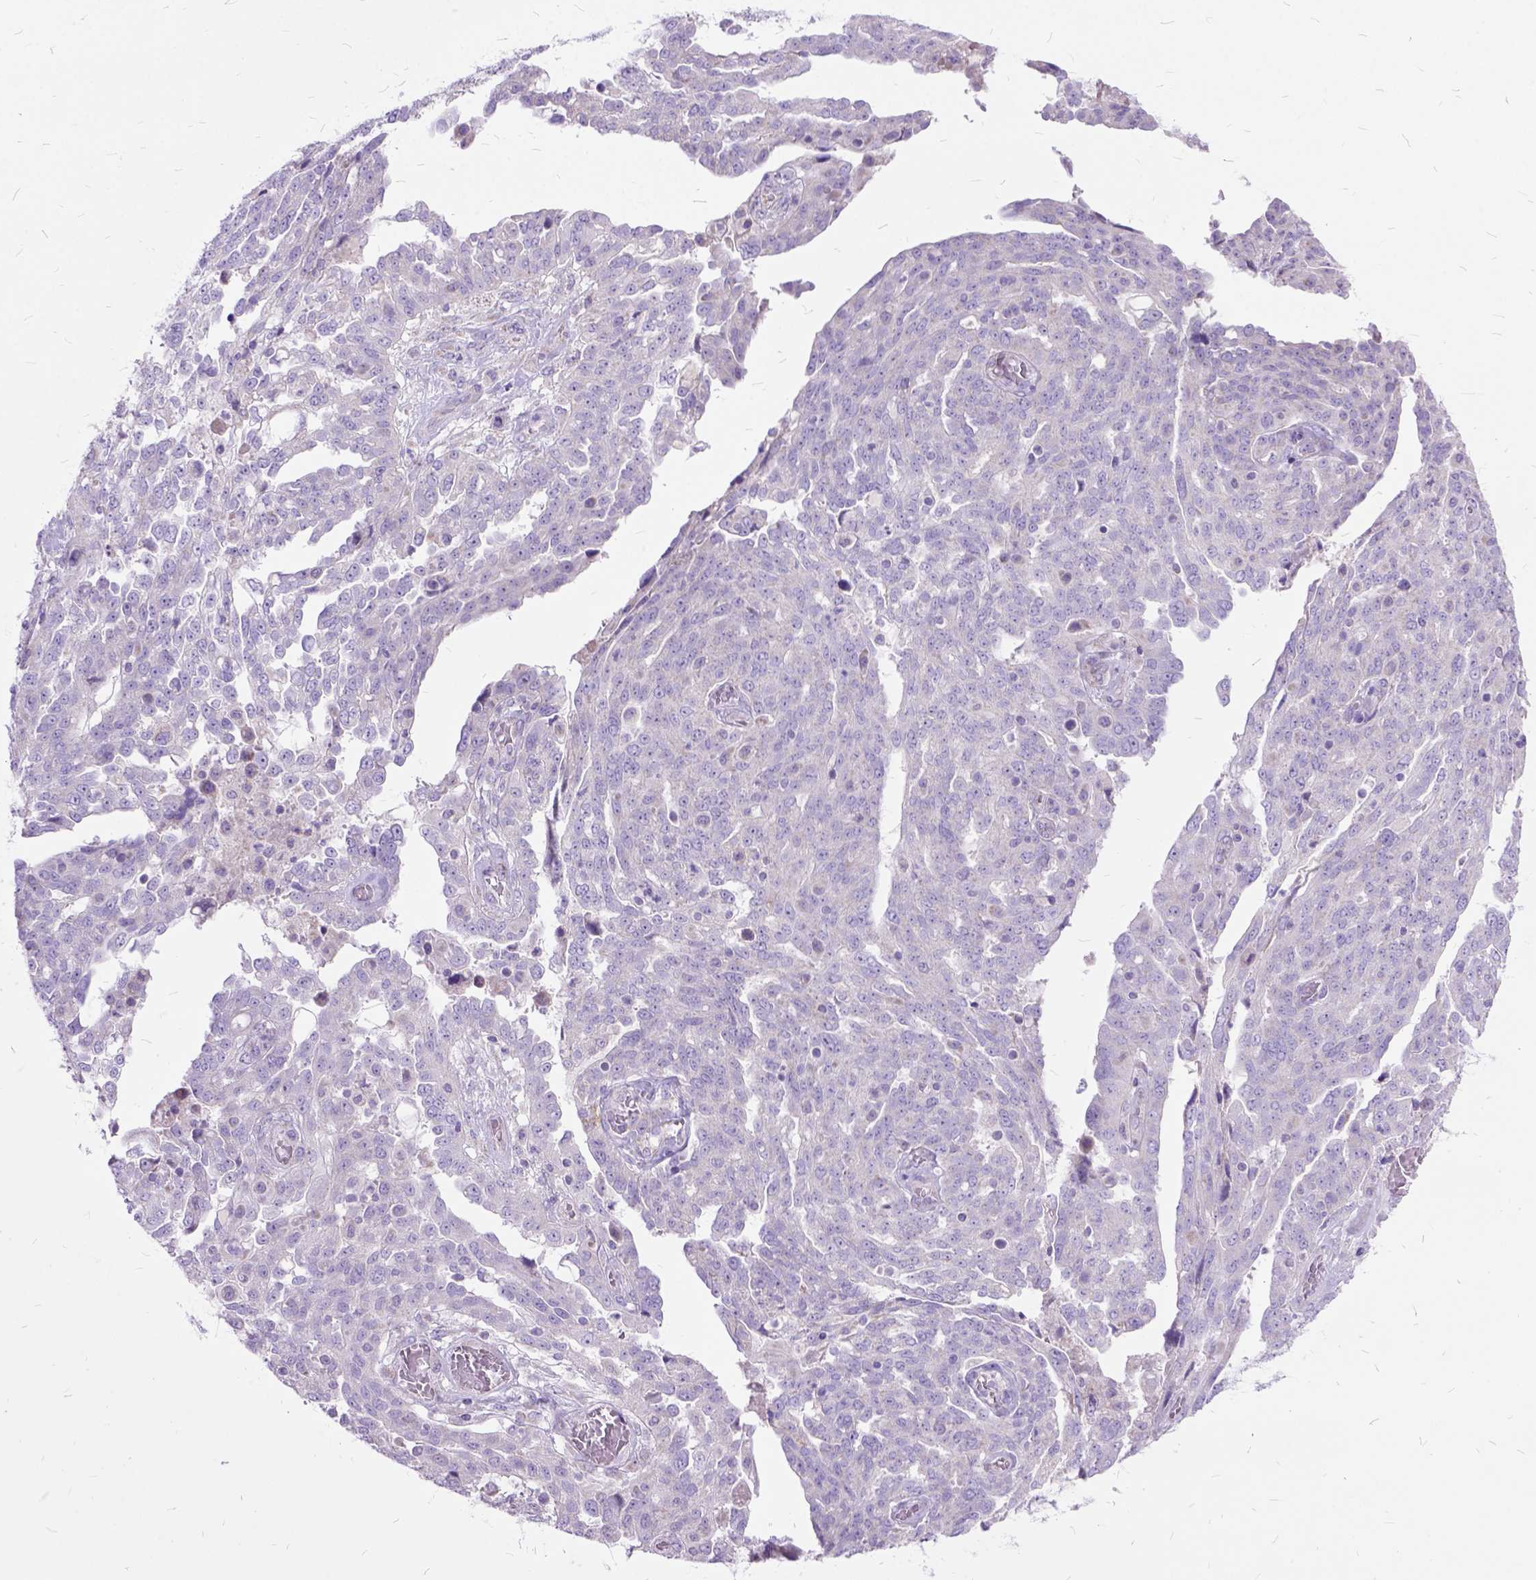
{"staining": {"intensity": "negative", "quantity": "none", "location": "none"}, "tissue": "ovarian cancer", "cell_type": "Tumor cells", "image_type": "cancer", "snomed": [{"axis": "morphology", "description": "Cystadenocarcinoma, serous, NOS"}, {"axis": "topography", "description": "Ovary"}], "caption": "Tumor cells are negative for protein expression in human ovarian cancer (serous cystadenocarcinoma).", "gene": "CTAG2", "patient": {"sex": "female", "age": 67}}